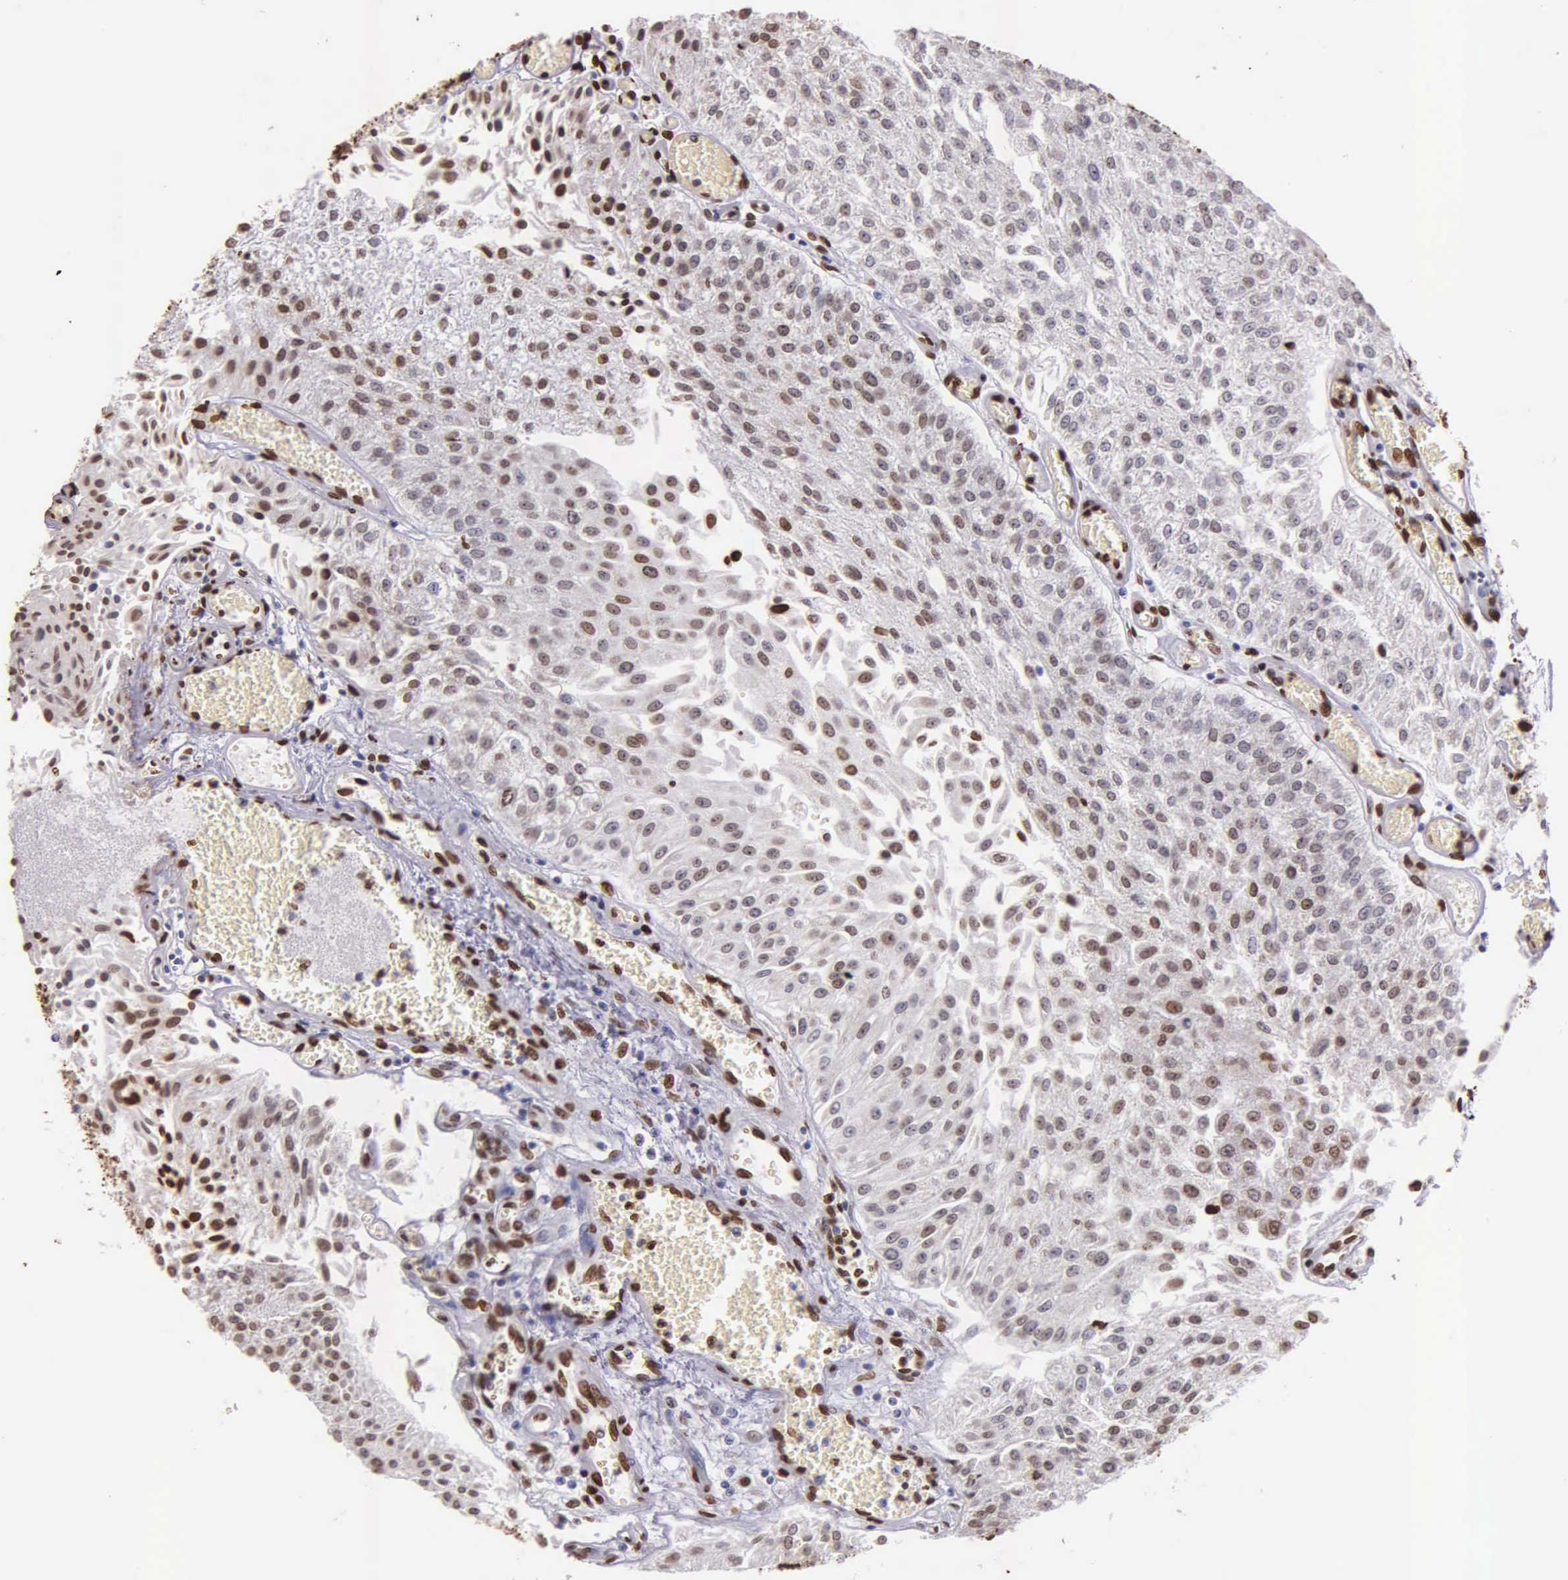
{"staining": {"intensity": "weak", "quantity": ">75%", "location": "nuclear"}, "tissue": "urothelial cancer", "cell_type": "Tumor cells", "image_type": "cancer", "snomed": [{"axis": "morphology", "description": "Urothelial carcinoma, Low grade"}, {"axis": "topography", "description": "Urinary bladder"}], "caption": "DAB (3,3'-diaminobenzidine) immunohistochemical staining of human urothelial cancer reveals weak nuclear protein staining in approximately >75% of tumor cells. (Stains: DAB in brown, nuclei in blue, Microscopy: brightfield microscopy at high magnification).", "gene": "H1-0", "patient": {"sex": "male", "age": 86}}